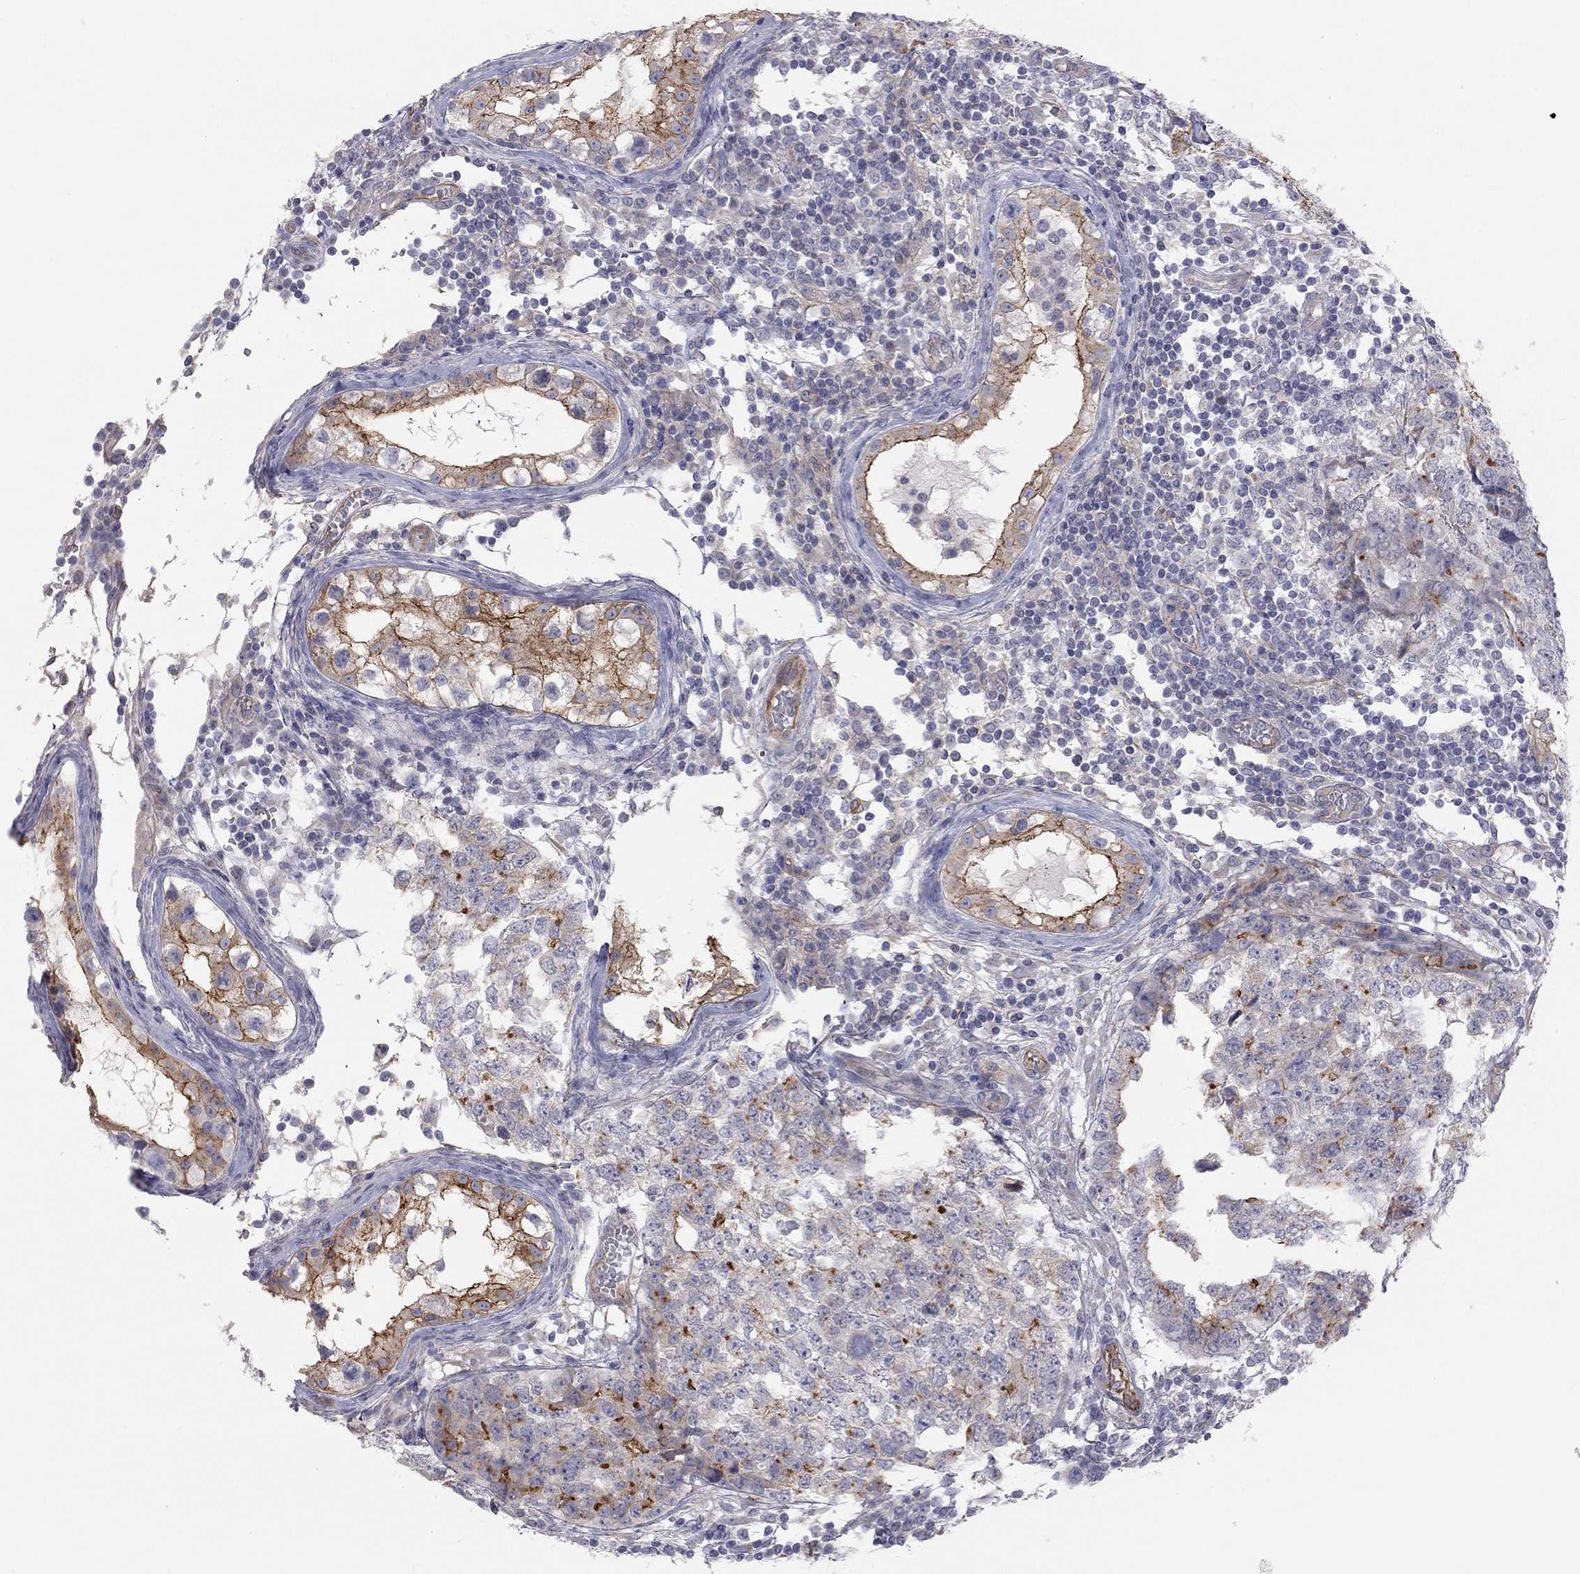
{"staining": {"intensity": "strong", "quantity": "<25%", "location": "cytoplasmic/membranous"}, "tissue": "testis cancer", "cell_type": "Tumor cells", "image_type": "cancer", "snomed": [{"axis": "morphology", "description": "Carcinoma, Embryonal, NOS"}, {"axis": "topography", "description": "Testis"}], "caption": "DAB (3,3'-diaminobenzidine) immunohistochemical staining of human testis cancer exhibits strong cytoplasmic/membranous protein positivity in approximately <25% of tumor cells.", "gene": "GPRC5B", "patient": {"sex": "male", "age": 23}}